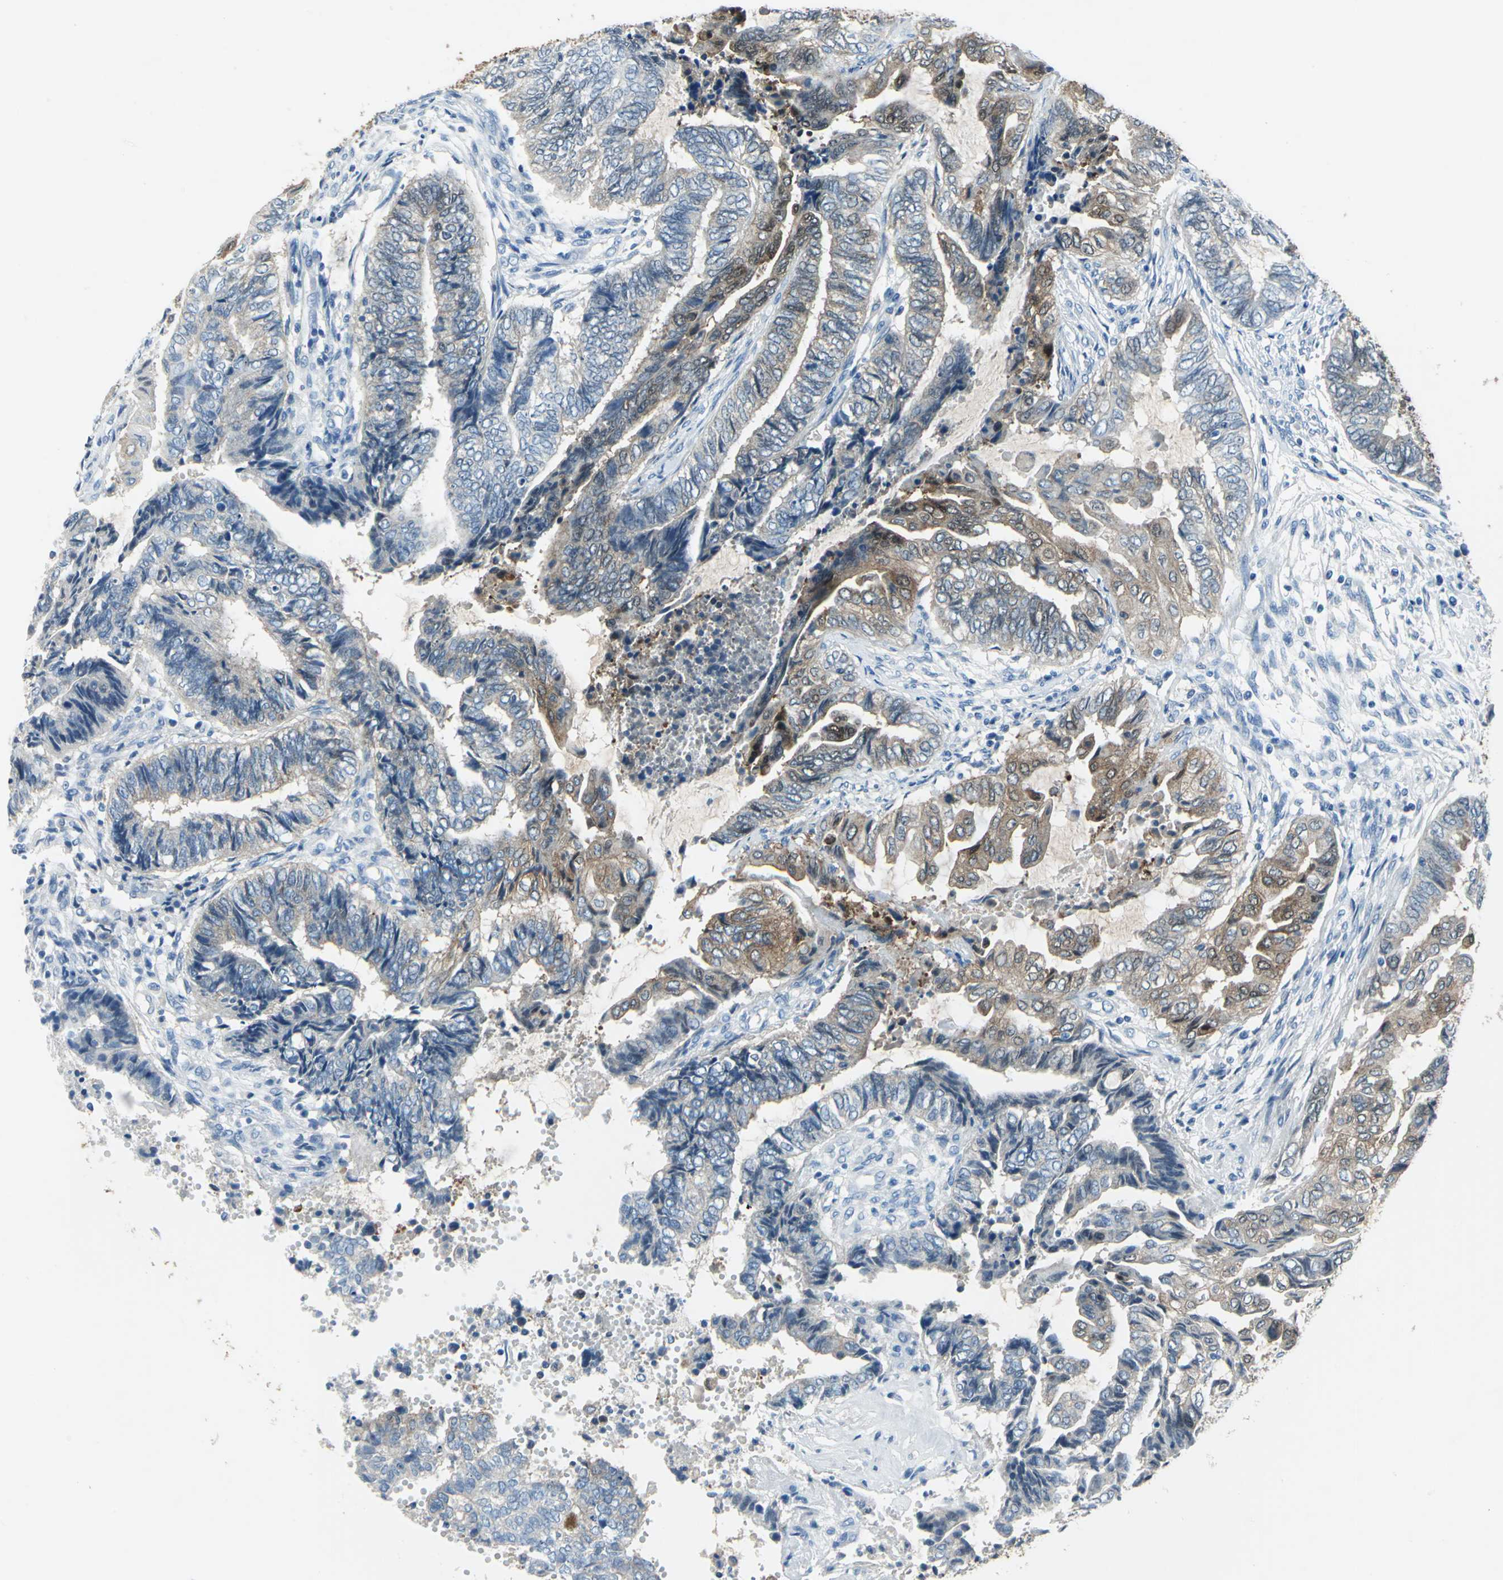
{"staining": {"intensity": "moderate", "quantity": "25%-75%", "location": "cytoplasmic/membranous"}, "tissue": "endometrial cancer", "cell_type": "Tumor cells", "image_type": "cancer", "snomed": [{"axis": "morphology", "description": "Adenocarcinoma, NOS"}, {"axis": "topography", "description": "Uterus"}, {"axis": "topography", "description": "Endometrium"}], "caption": "Tumor cells display medium levels of moderate cytoplasmic/membranous expression in about 25%-75% of cells in endometrial cancer (adenocarcinoma). (DAB (3,3'-diaminobenzidine) IHC, brown staining for protein, blue staining for nuclei).", "gene": "SFN", "patient": {"sex": "female", "age": 70}}